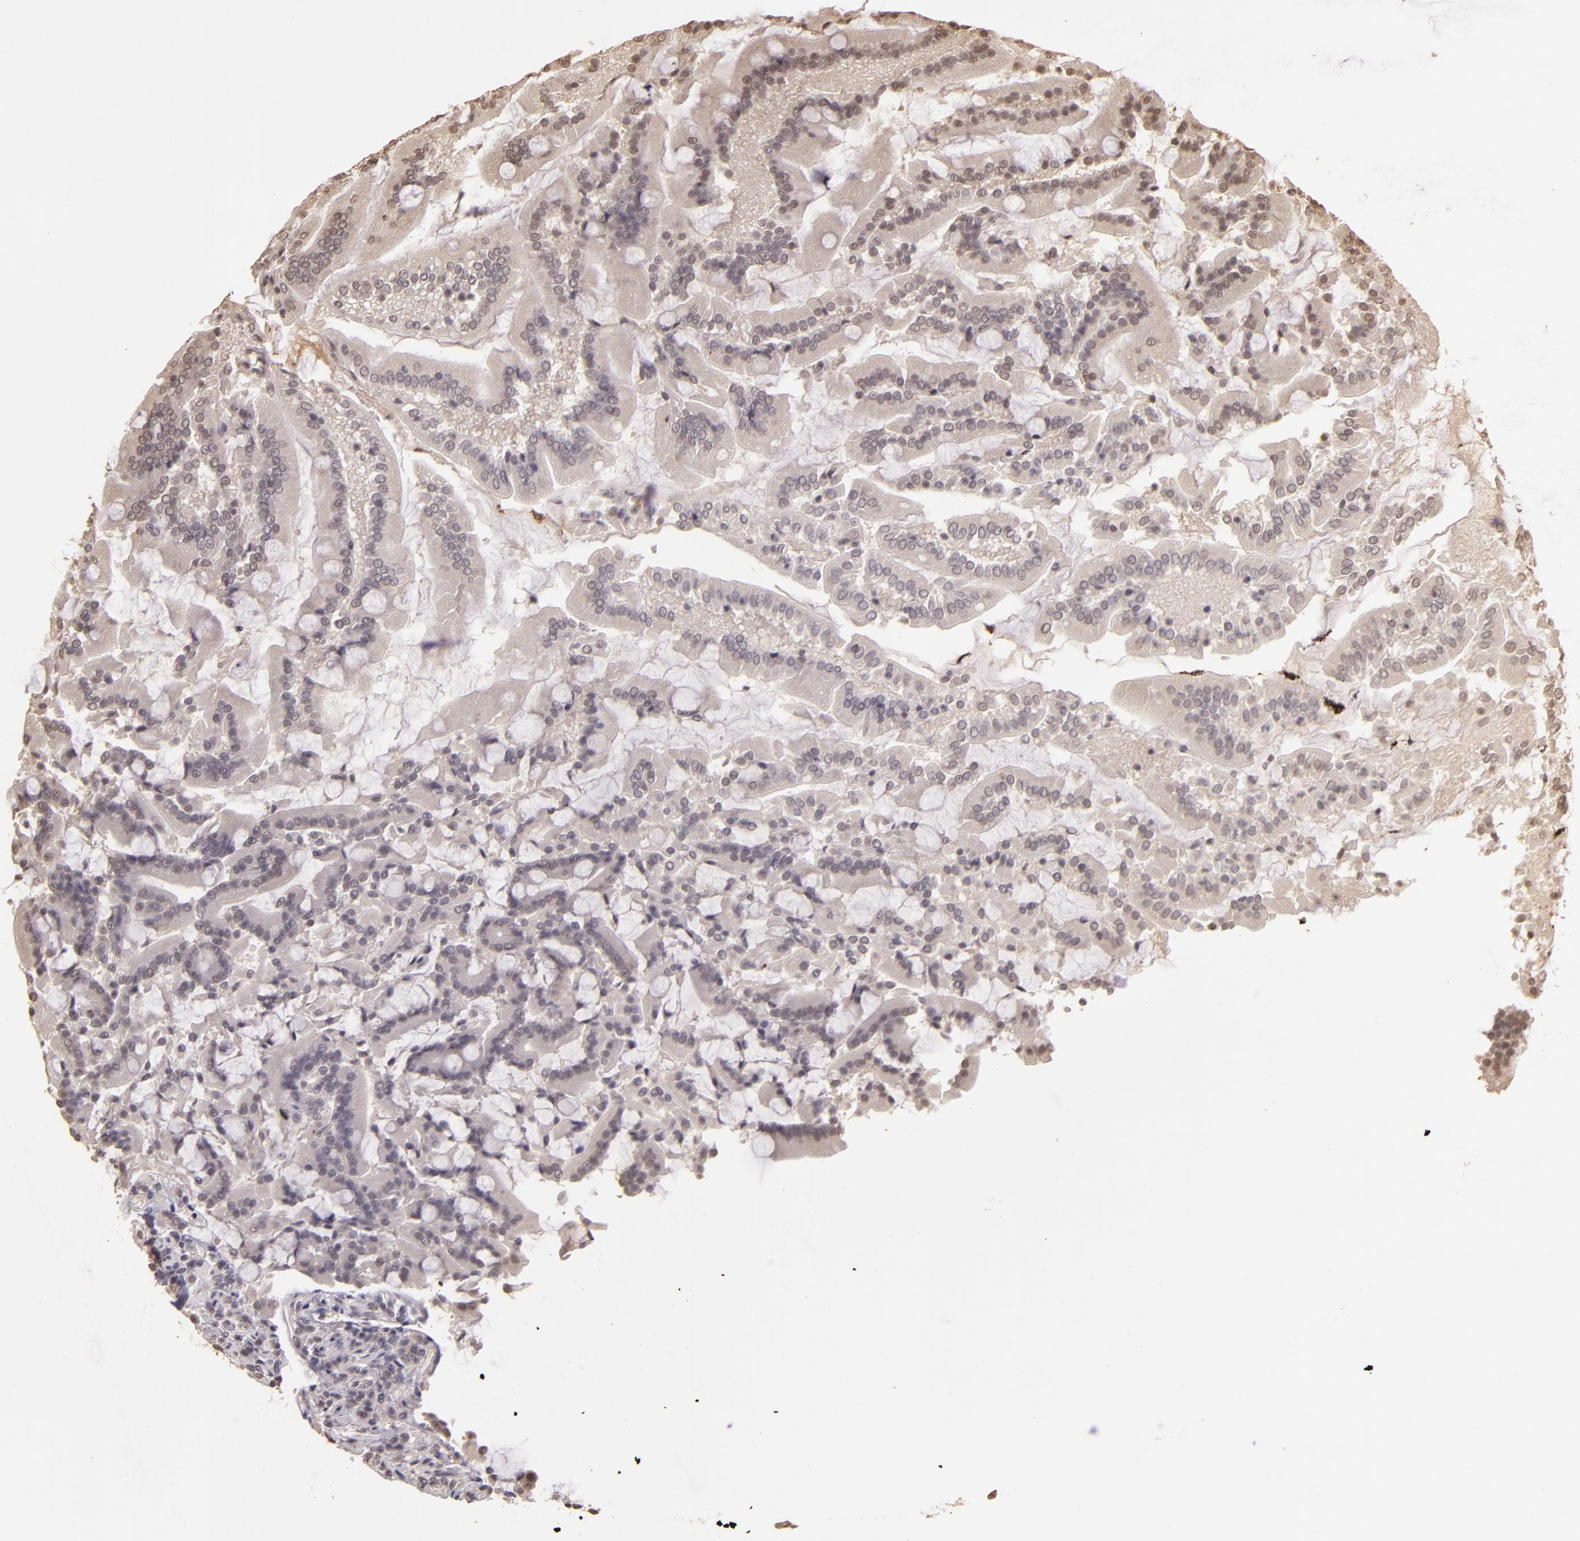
{"staining": {"intensity": "moderate", "quantity": "<25%", "location": "cytoplasmic/membranous"}, "tissue": "duodenum", "cell_type": "Glandular cells", "image_type": "normal", "snomed": [{"axis": "morphology", "description": "Normal tissue, NOS"}, {"axis": "topography", "description": "Duodenum"}], "caption": "An immunohistochemistry (IHC) image of normal tissue is shown. Protein staining in brown highlights moderate cytoplasmic/membranous positivity in duodenum within glandular cells.", "gene": "CUL1", "patient": {"sex": "female", "age": 64}}